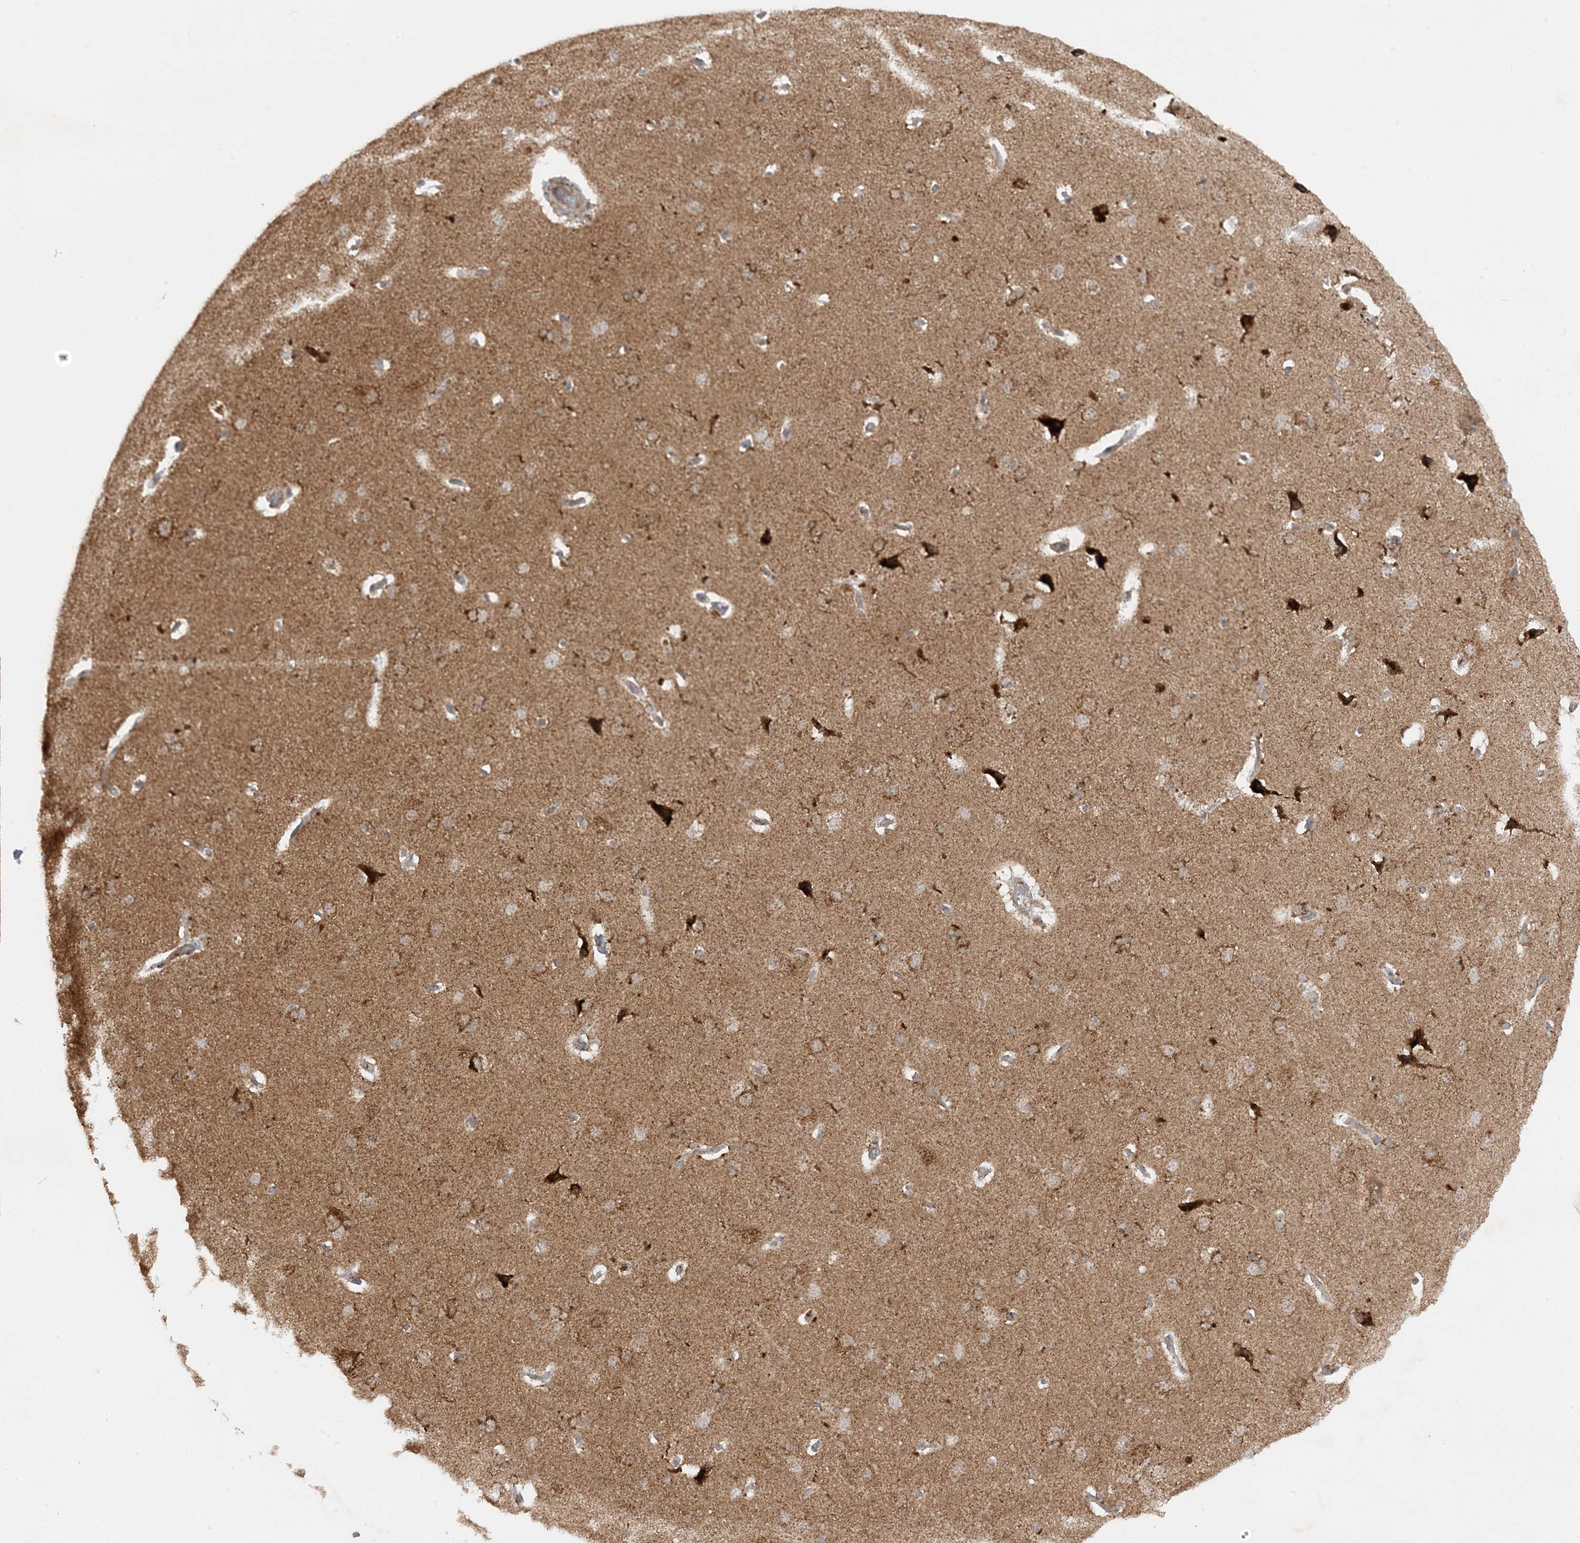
{"staining": {"intensity": "weak", "quantity": ">75%", "location": "cytoplasmic/membranous"}, "tissue": "cerebral cortex", "cell_type": "Endothelial cells", "image_type": "normal", "snomed": [{"axis": "morphology", "description": "Normal tissue, NOS"}, {"axis": "topography", "description": "Cerebral cortex"}], "caption": "Cerebral cortex stained with DAB immunohistochemistry exhibits low levels of weak cytoplasmic/membranous expression in approximately >75% of endothelial cells. (IHC, brightfield microscopy, high magnification).", "gene": "NDUFAF3", "patient": {"sex": "male", "age": 62}}